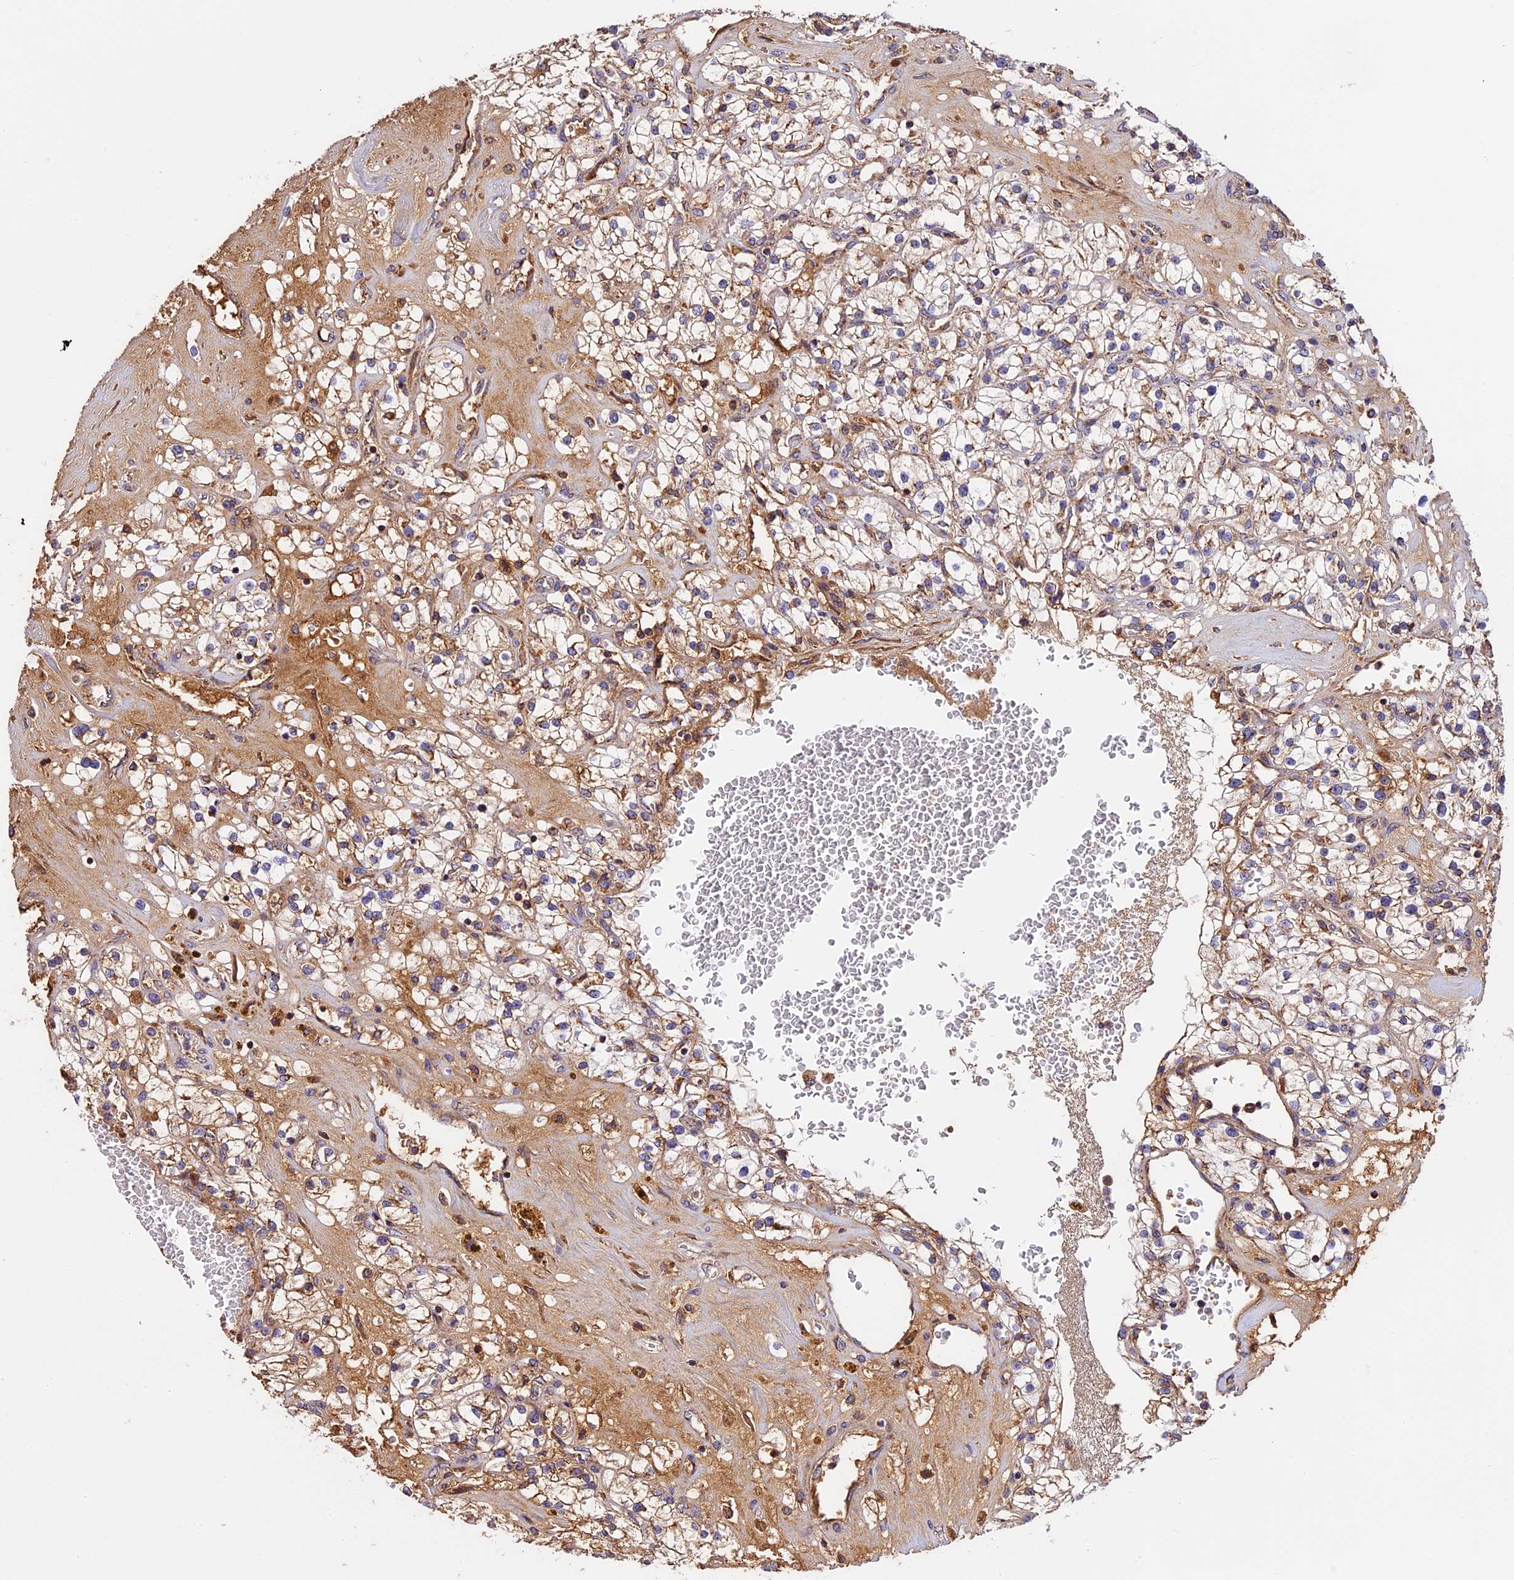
{"staining": {"intensity": "moderate", "quantity": ">75%", "location": "cytoplasmic/membranous"}, "tissue": "renal cancer", "cell_type": "Tumor cells", "image_type": "cancer", "snomed": [{"axis": "morphology", "description": "Normal tissue, NOS"}, {"axis": "morphology", "description": "Adenocarcinoma, NOS"}, {"axis": "topography", "description": "Kidney"}], "caption": "Adenocarcinoma (renal) stained with a brown dye shows moderate cytoplasmic/membranous positive expression in approximately >75% of tumor cells.", "gene": "OCEL1", "patient": {"sex": "male", "age": 68}}